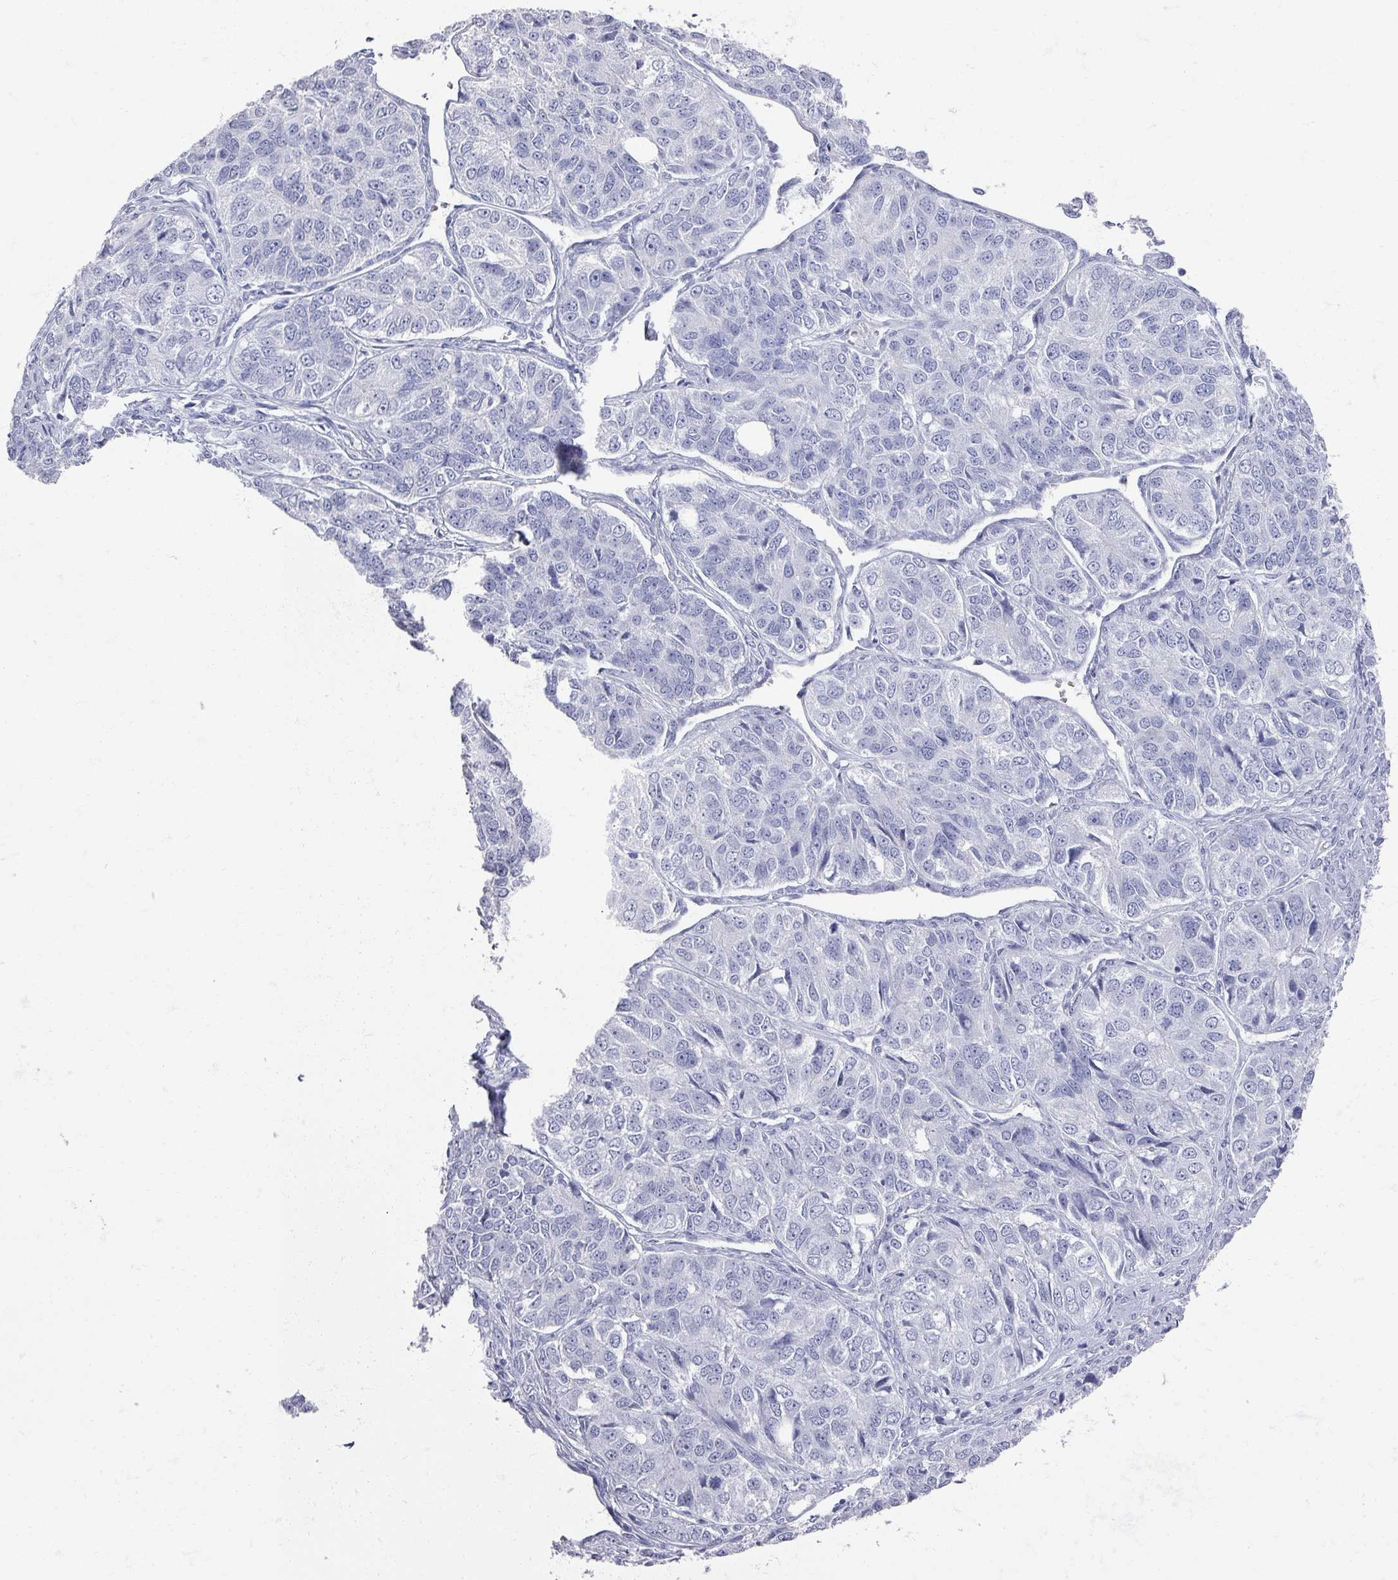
{"staining": {"intensity": "negative", "quantity": "none", "location": "none"}, "tissue": "ovarian cancer", "cell_type": "Tumor cells", "image_type": "cancer", "snomed": [{"axis": "morphology", "description": "Carcinoma, endometroid"}, {"axis": "topography", "description": "Ovary"}], "caption": "Immunohistochemistry photomicrograph of endometroid carcinoma (ovarian) stained for a protein (brown), which shows no staining in tumor cells.", "gene": "OMG", "patient": {"sex": "female", "age": 51}}